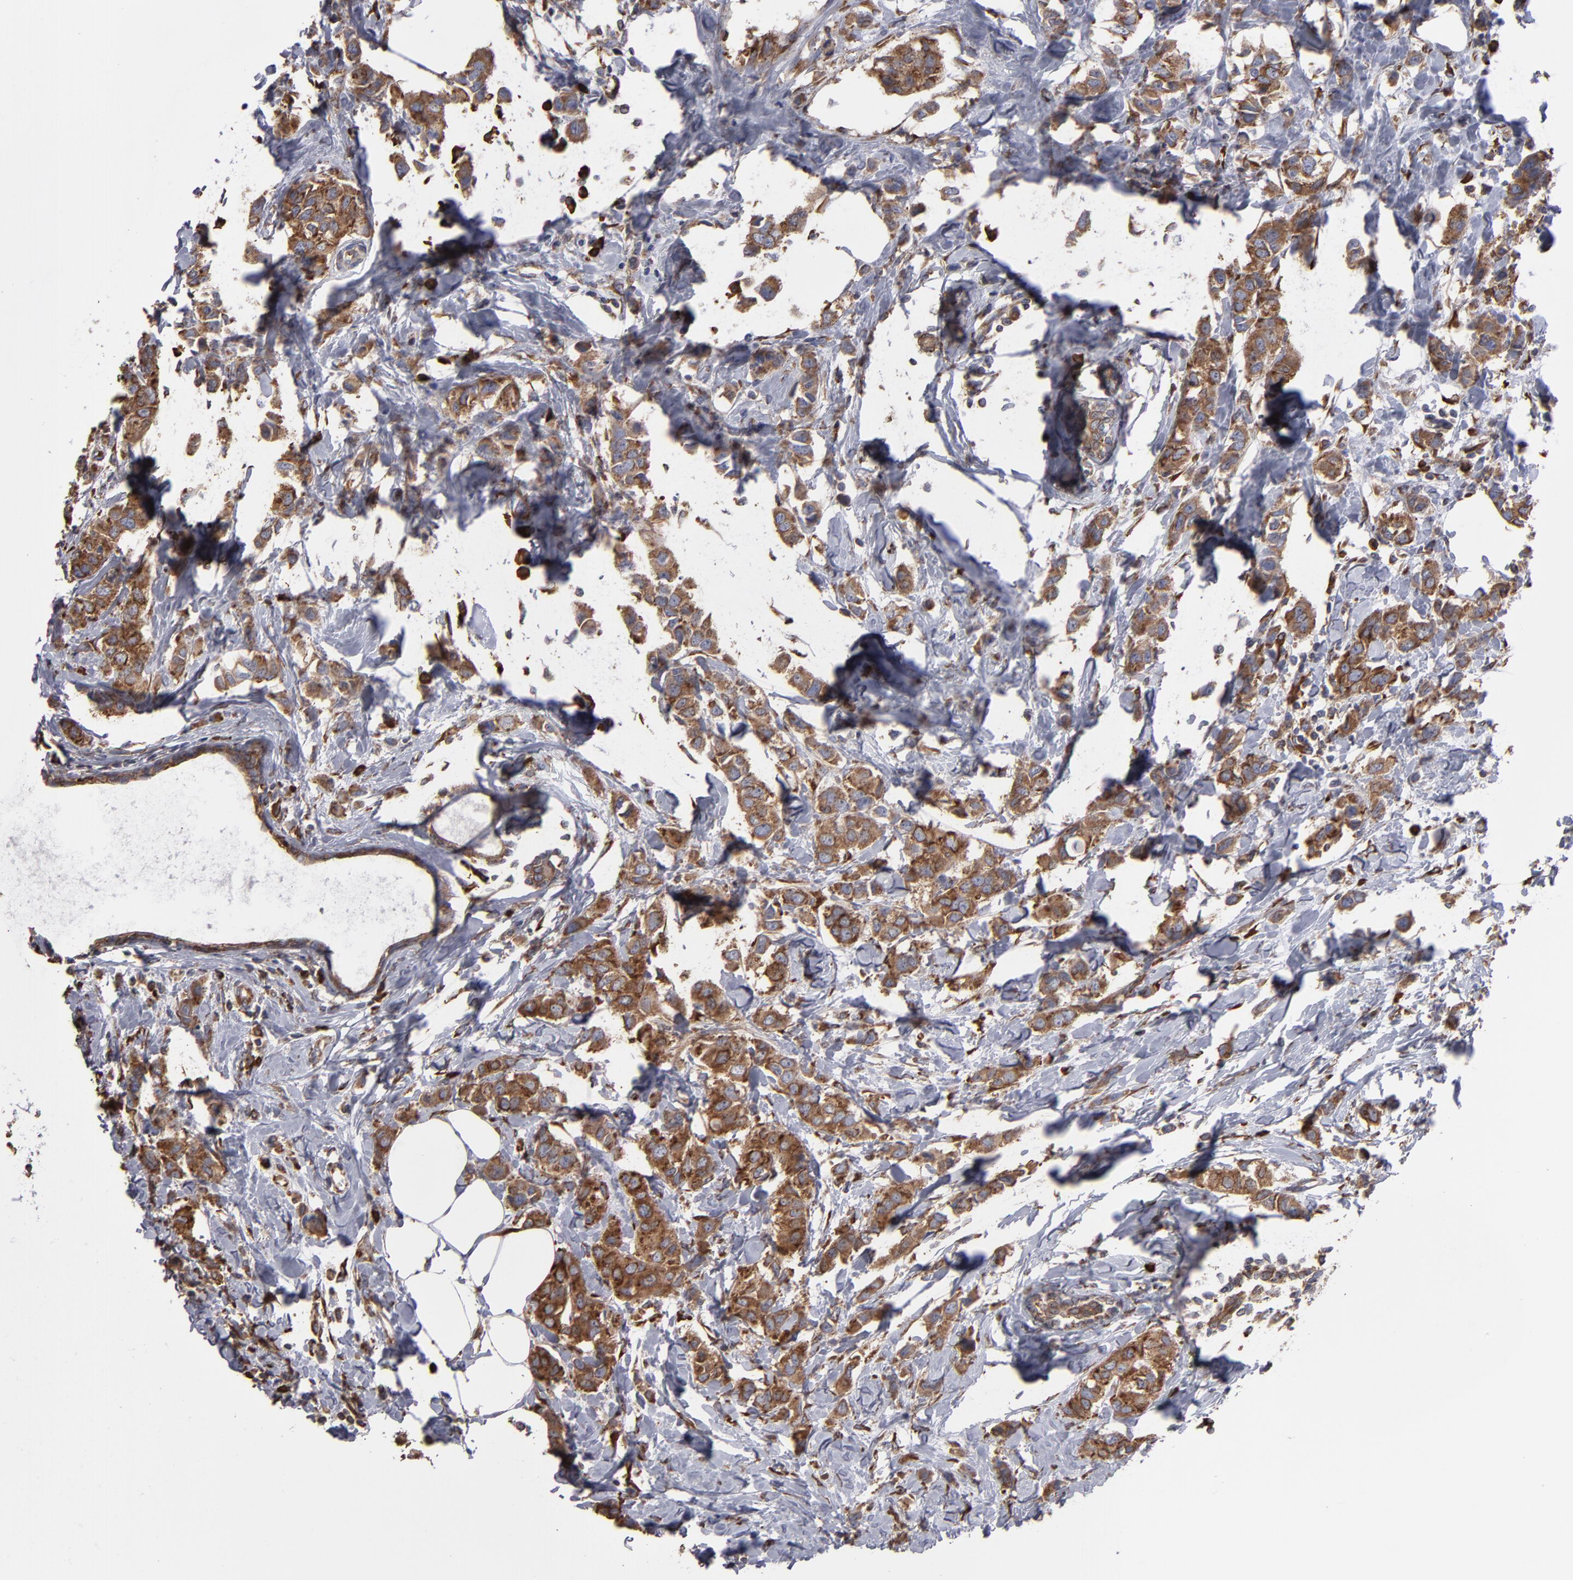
{"staining": {"intensity": "moderate", "quantity": ">75%", "location": "cytoplasmic/membranous"}, "tissue": "breast cancer", "cell_type": "Tumor cells", "image_type": "cancer", "snomed": [{"axis": "morphology", "description": "Normal tissue, NOS"}, {"axis": "morphology", "description": "Duct carcinoma"}, {"axis": "topography", "description": "Breast"}], "caption": "Breast cancer (intraductal carcinoma) tissue shows moderate cytoplasmic/membranous expression in about >75% of tumor cells, visualized by immunohistochemistry.", "gene": "SND1", "patient": {"sex": "female", "age": 50}}